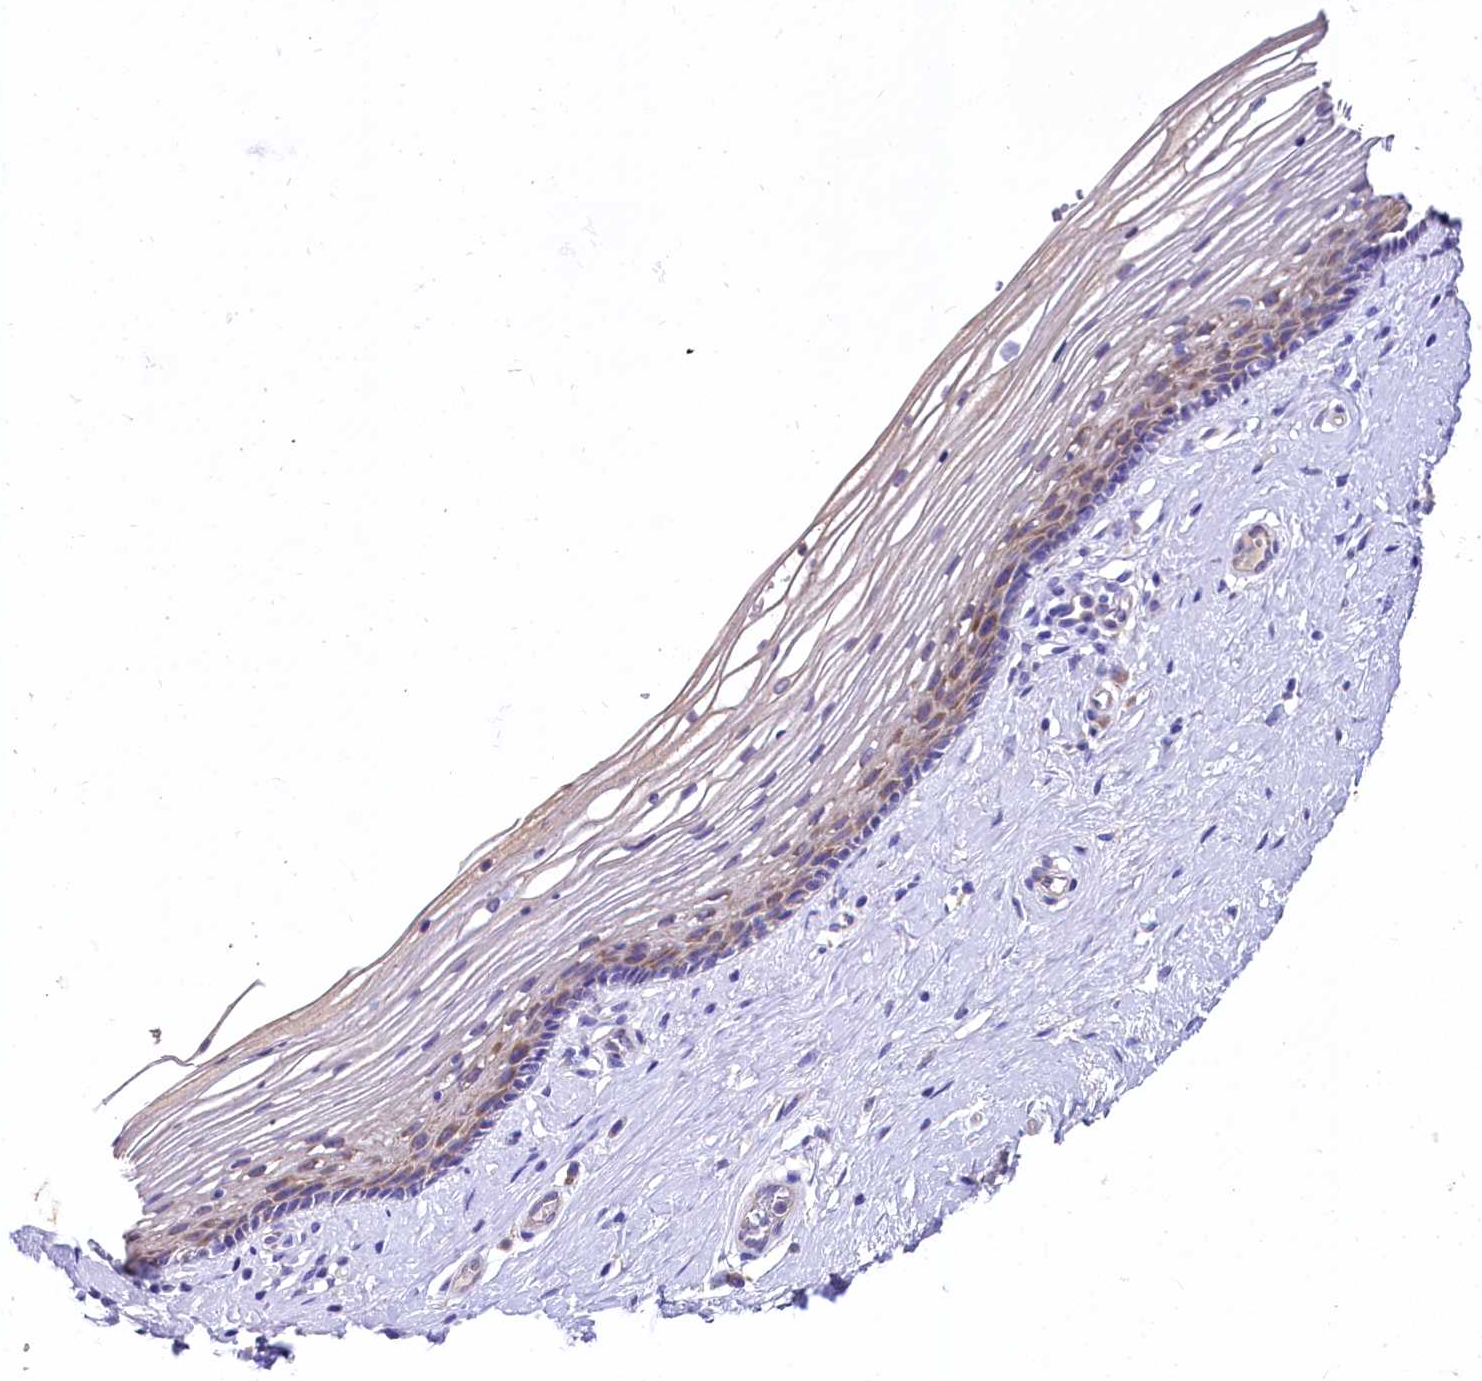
{"staining": {"intensity": "moderate", "quantity": "25%-75%", "location": "cytoplasmic/membranous"}, "tissue": "vagina", "cell_type": "Squamous epithelial cells", "image_type": "normal", "snomed": [{"axis": "morphology", "description": "Normal tissue, NOS"}, {"axis": "topography", "description": "Vagina"}], "caption": "A medium amount of moderate cytoplasmic/membranous expression is appreciated in about 25%-75% of squamous epithelial cells in unremarkable vagina. (brown staining indicates protein expression, while blue staining denotes nuclei).", "gene": "QARS1", "patient": {"sex": "female", "age": 46}}